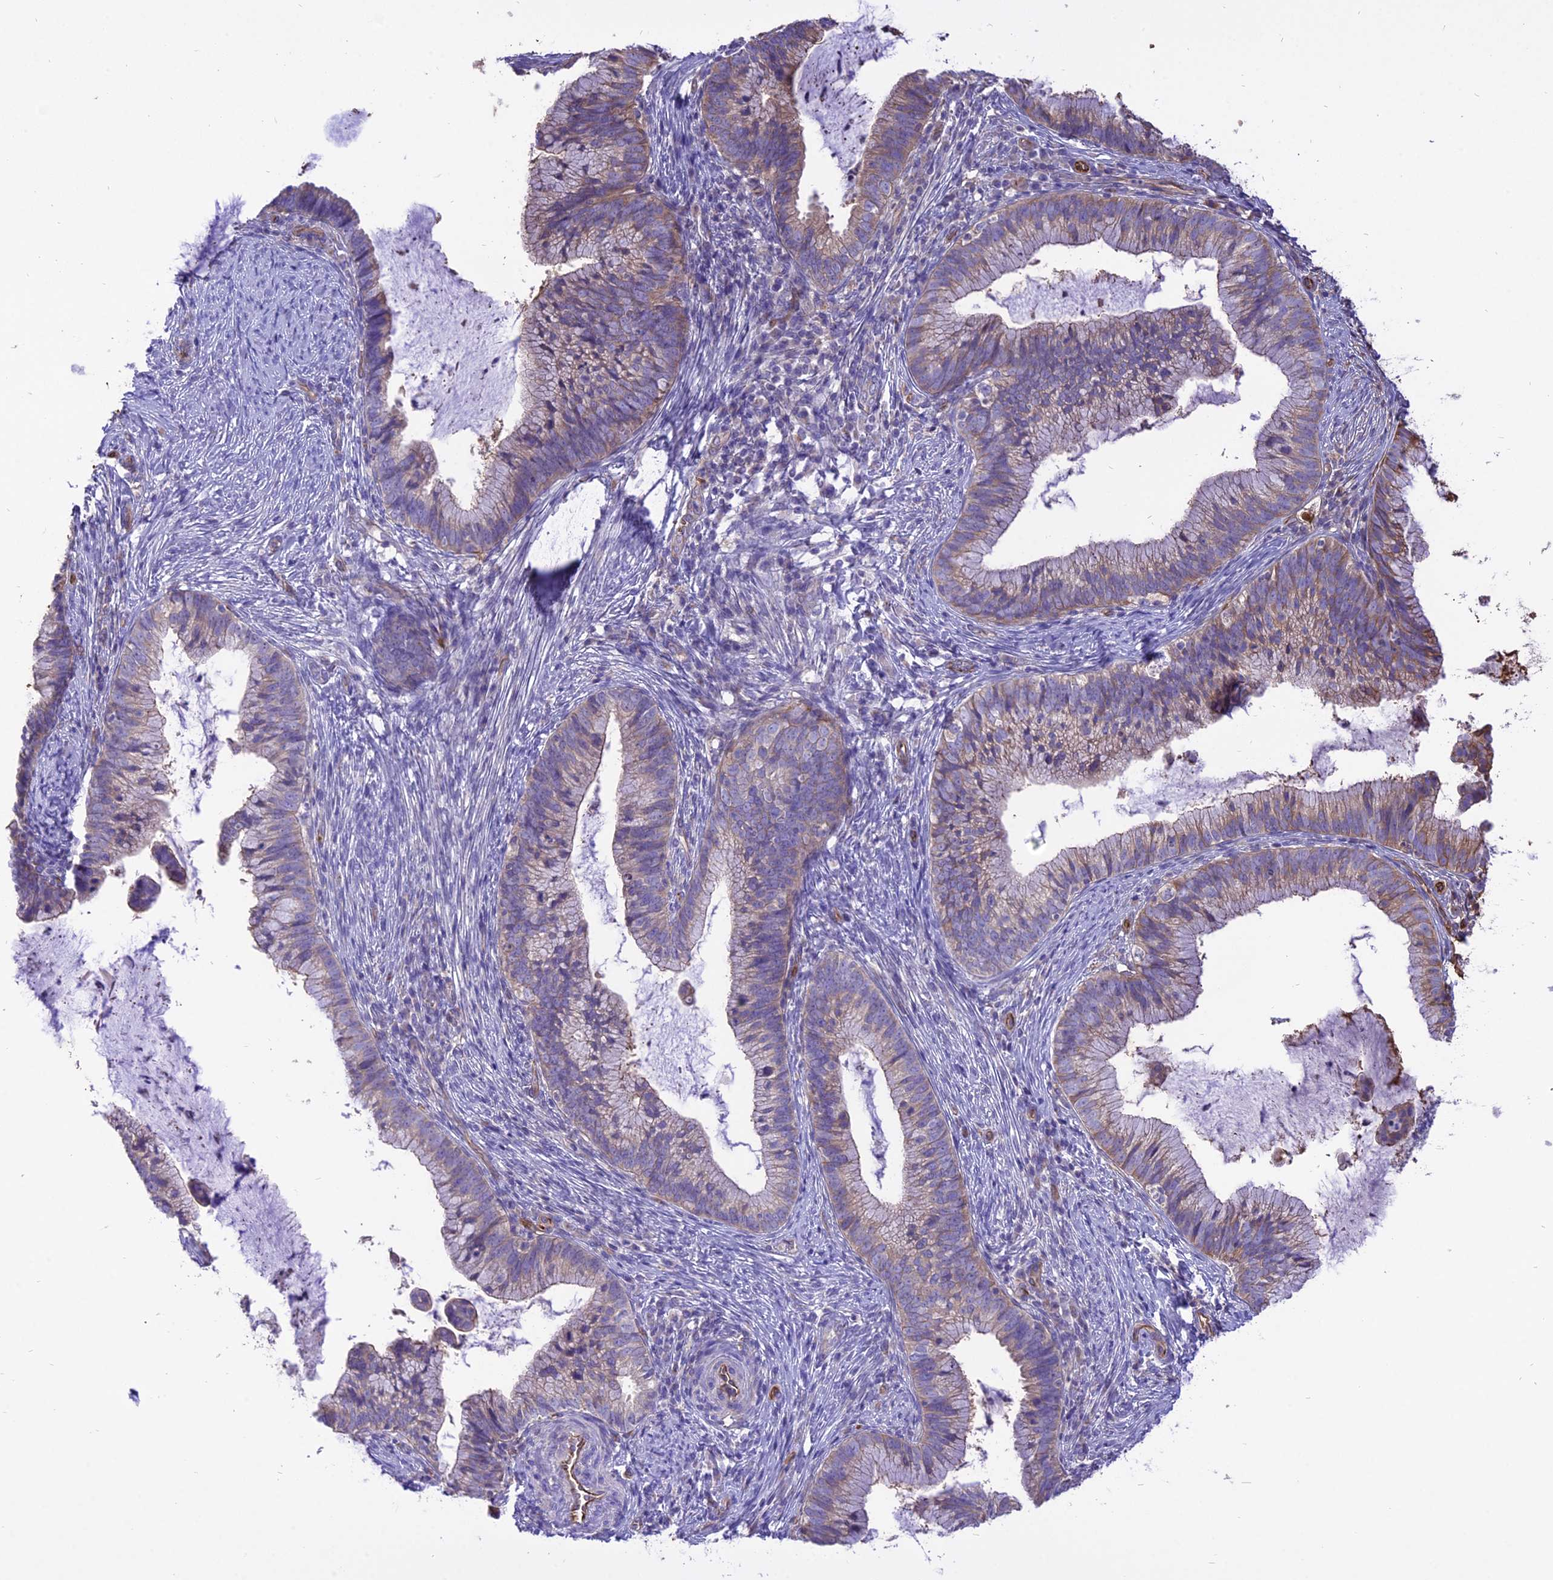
{"staining": {"intensity": "weak", "quantity": "25%-75%", "location": "cytoplasmic/membranous"}, "tissue": "cervical cancer", "cell_type": "Tumor cells", "image_type": "cancer", "snomed": [{"axis": "morphology", "description": "Adenocarcinoma, NOS"}, {"axis": "topography", "description": "Cervix"}], "caption": "Weak cytoplasmic/membranous positivity is identified in about 25%-75% of tumor cells in adenocarcinoma (cervical).", "gene": "TTC4", "patient": {"sex": "female", "age": 36}}